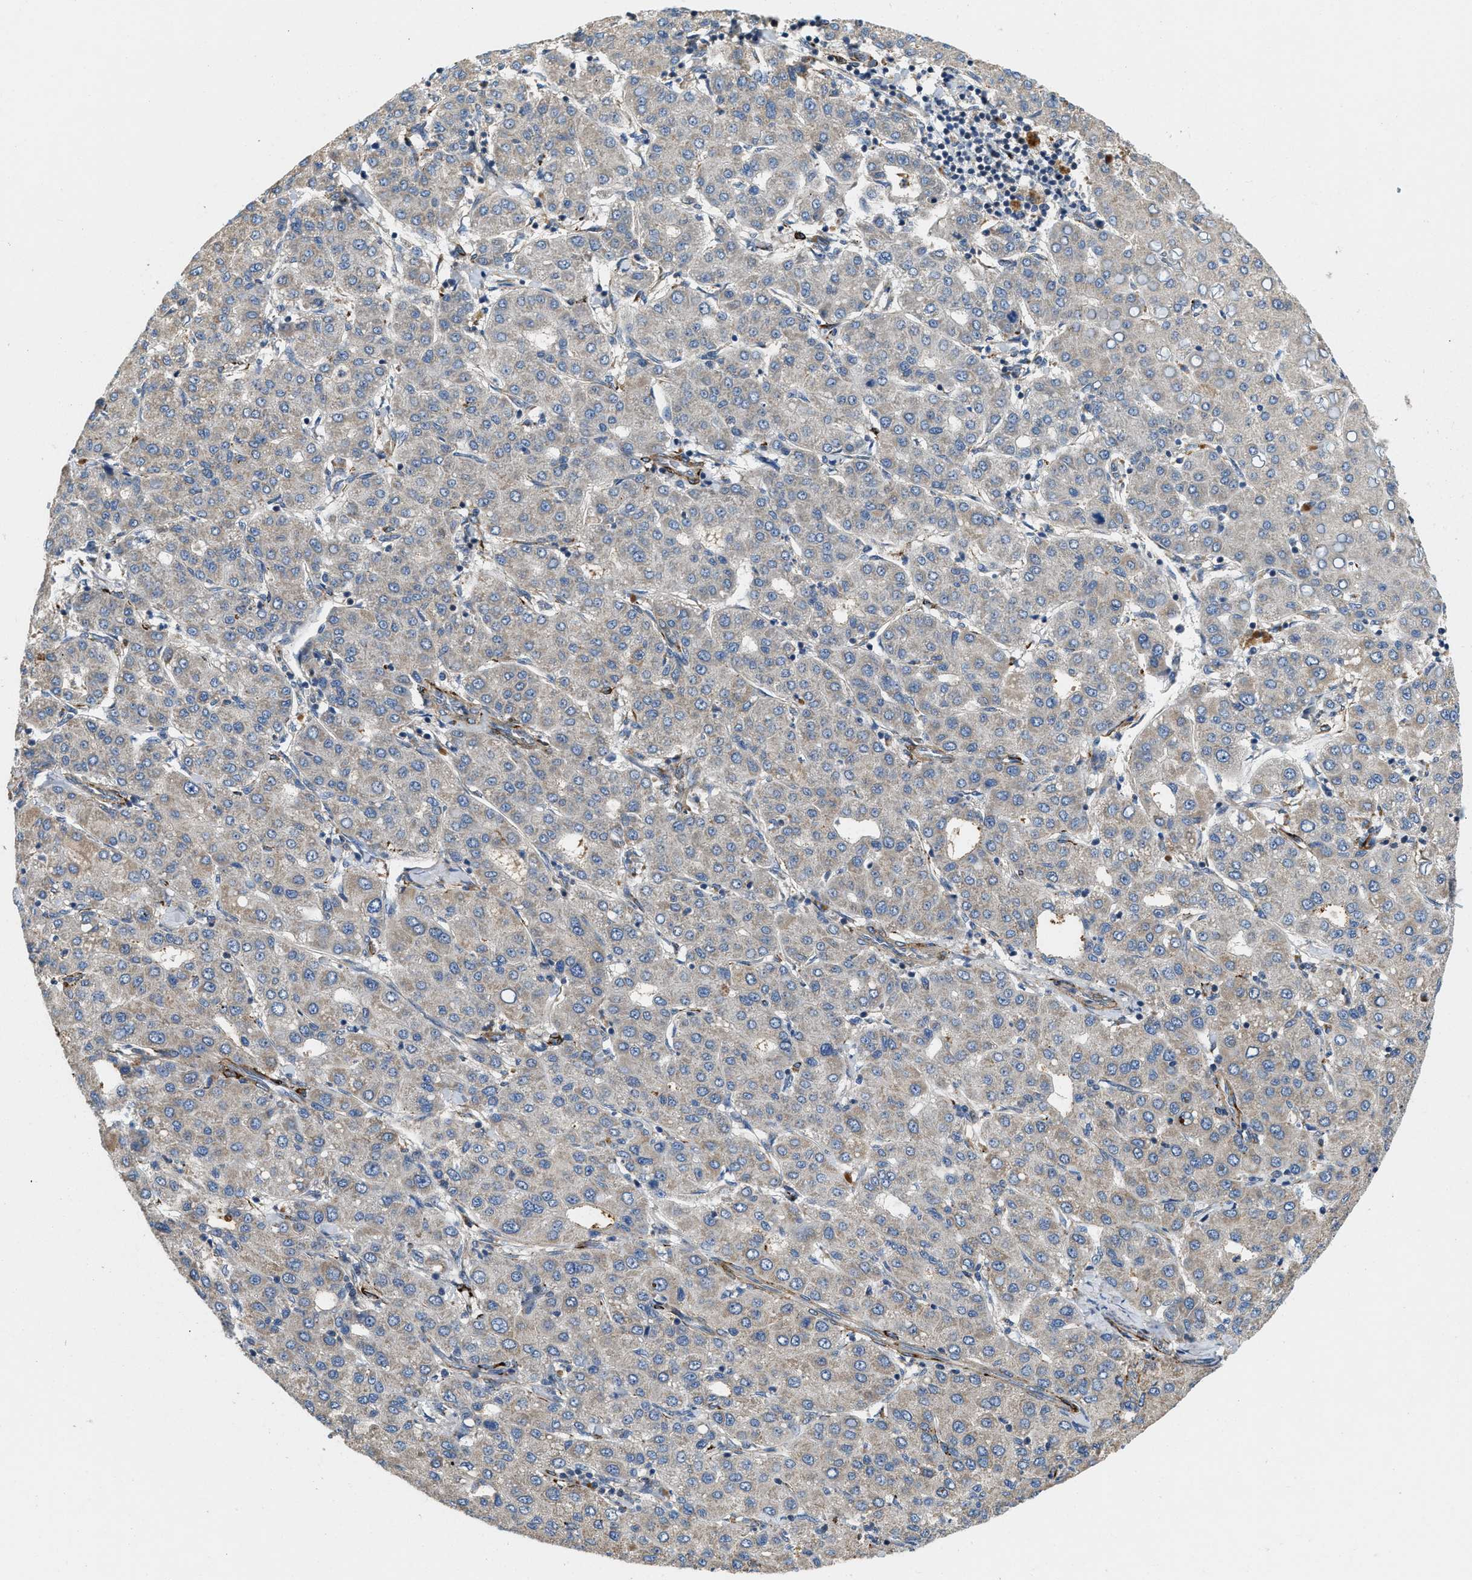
{"staining": {"intensity": "weak", "quantity": "<25%", "location": "cytoplasmic/membranous"}, "tissue": "liver cancer", "cell_type": "Tumor cells", "image_type": "cancer", "snomed": [{"axis": "morphology", "description": "Carcinoma, Hepatocellular, NOS"}, {"axis": "topography", "description": "Liver"}], "caption": "Immunohistochemical staining of human liver cancer displays no significant staining in tumor cells.", "gene": "ZNF599", "patient": {"sex": "male", "age": 65}}